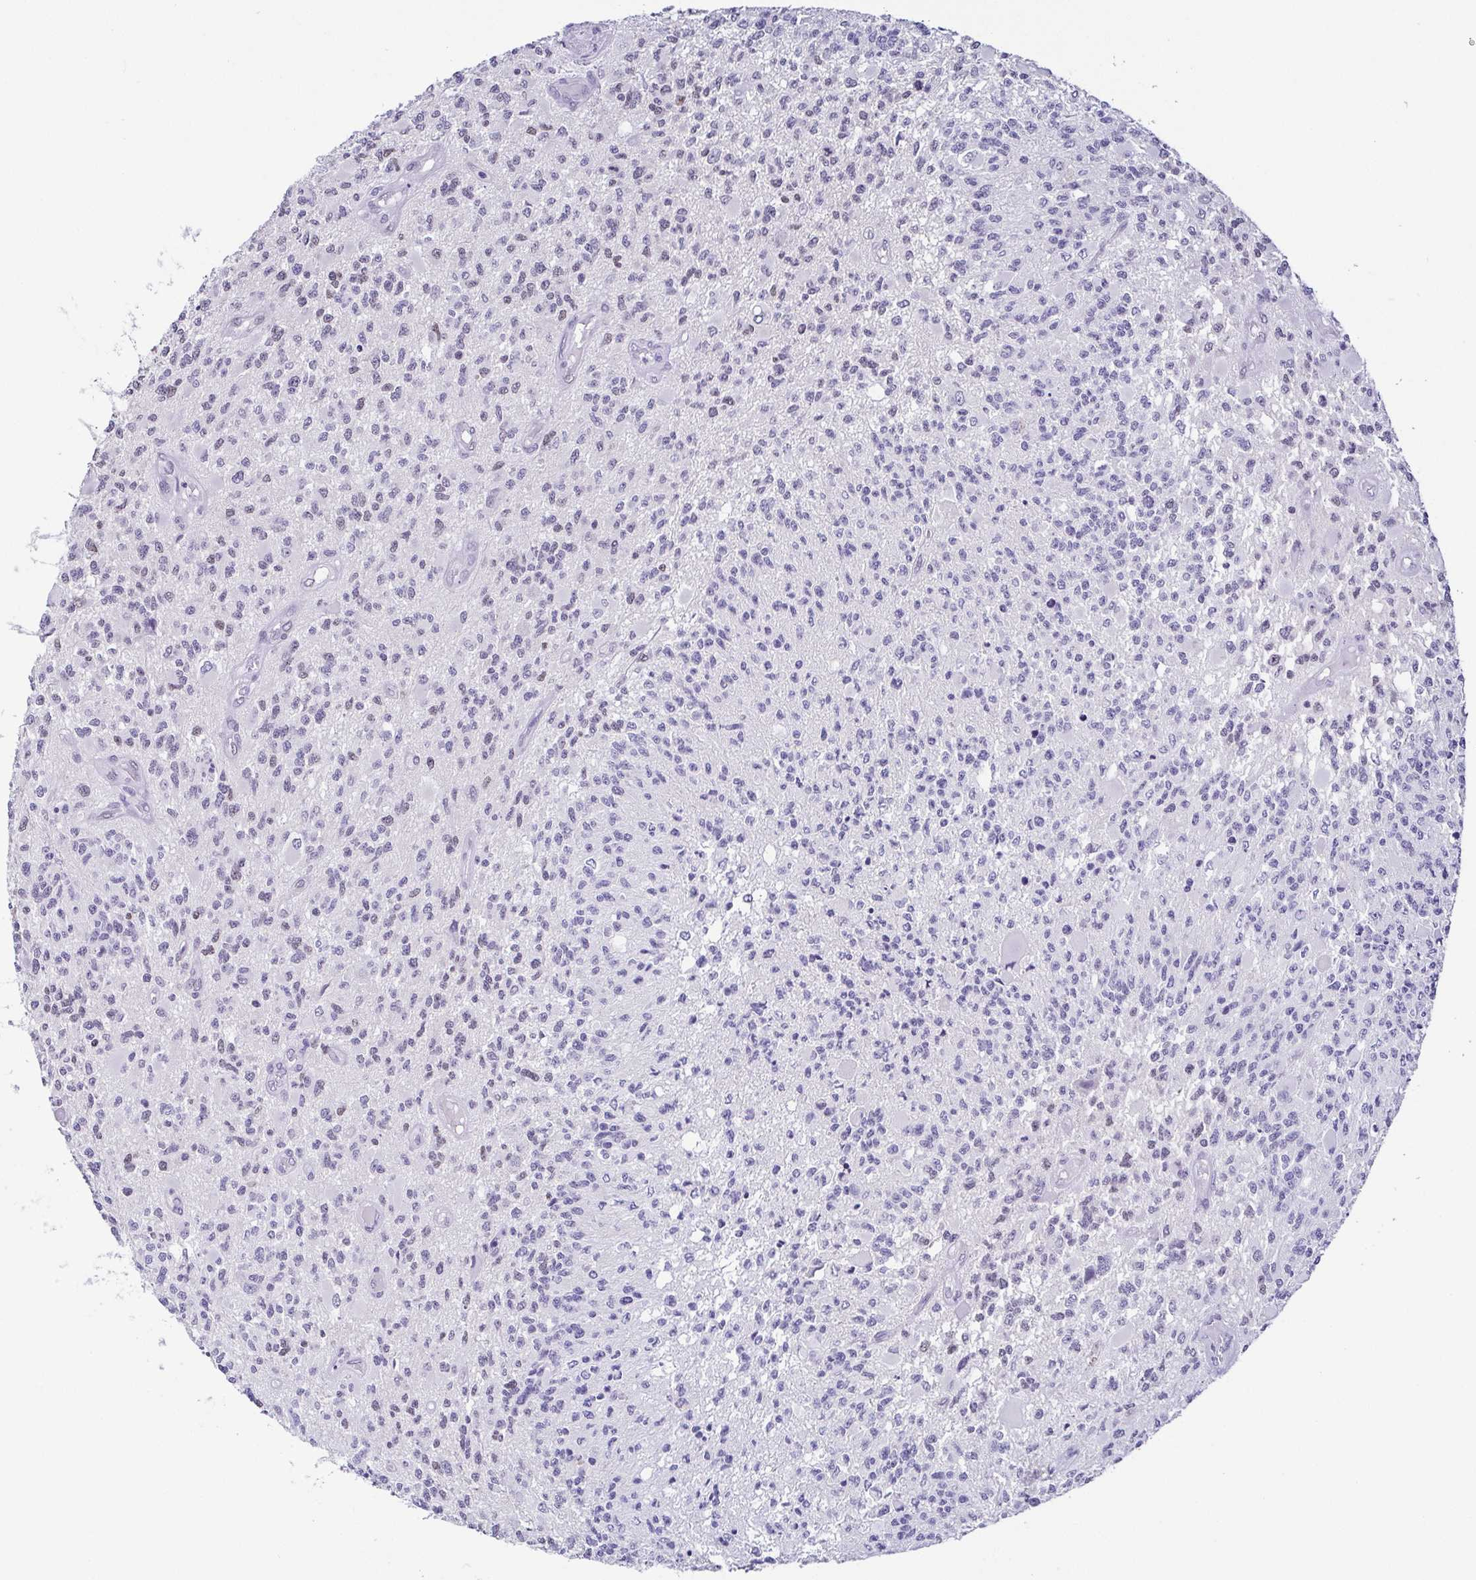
{"staining": {"intensity": "negative", "quantity": "none", "location": "none"}, "tissue": "glioma", "cell_type": "Tumor cells", "image_type": "cancer", "snomed": [{"axis": "morphology", "description": "Glioma, malignant, High grade"}, {"axis": "topography", "description": "Brain"}], "caption": "High magnification brightfield microscopy of high-grade glioma (malignant) stained with DAB (brown) and counterstained with hematoxylin (blue): tumor cells show no significant staining.", "gene": "TCF3", "patient": {"sex": "female", "age": 63}}